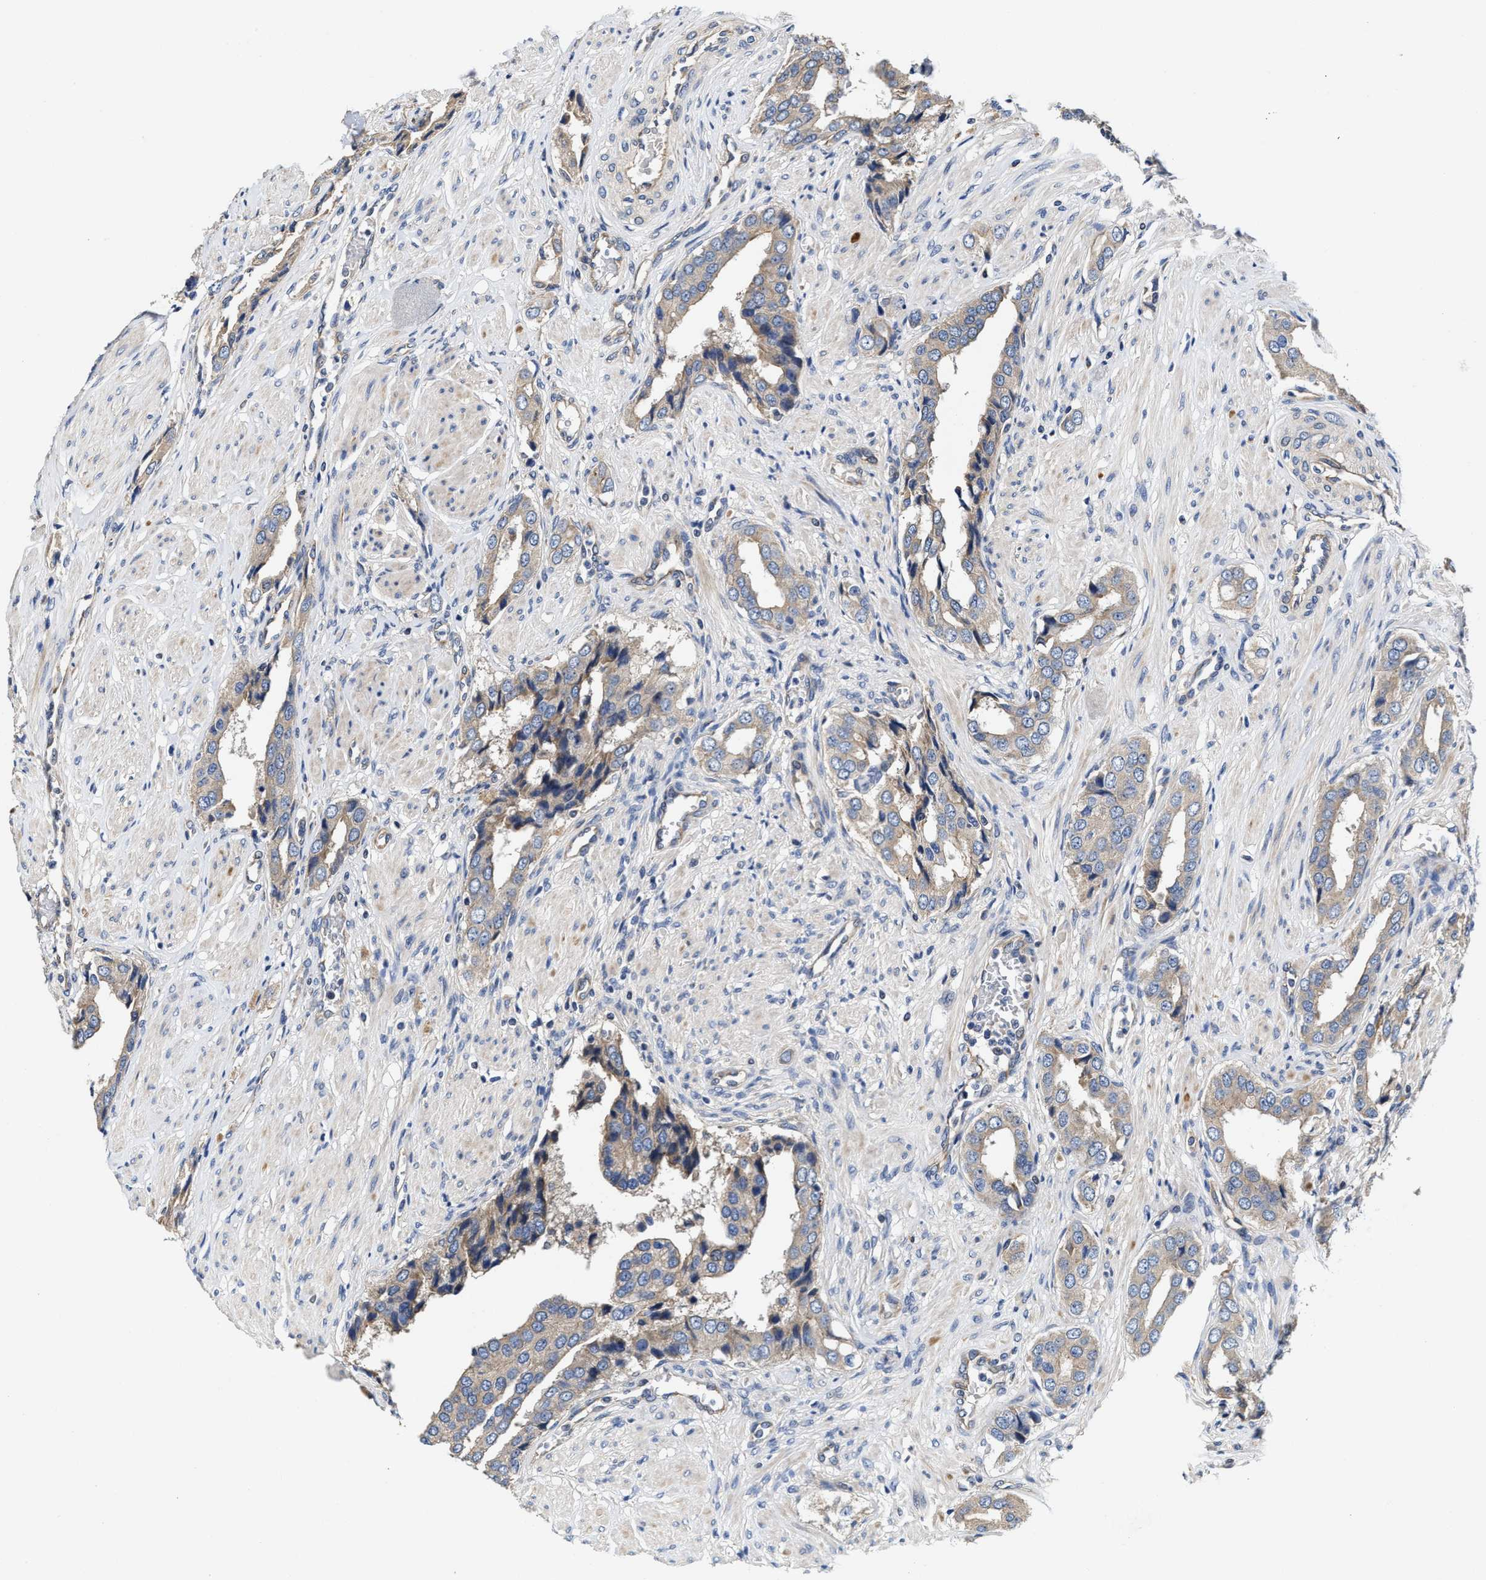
{"staining": {"intensity": "weak", "quantity": "<25%", "location": "cytoplasmic/membranous"}, "tissue": "prostate cancer", "cell_type": "Tumor cells", "image_type": "cancer", "snomed": [{"axis": "morphology", "description": "Adenocarcinoma, High grade"}, {"axis": "topography", "description": "Prostate"}], "caption": "Immunohistochemical staining of prostate cancer (high-grade adenocarcinoma) shows no significant expression in tumor cells.", "gene": "TRAF6", "patient": {"sex": "male", "age": 52}}